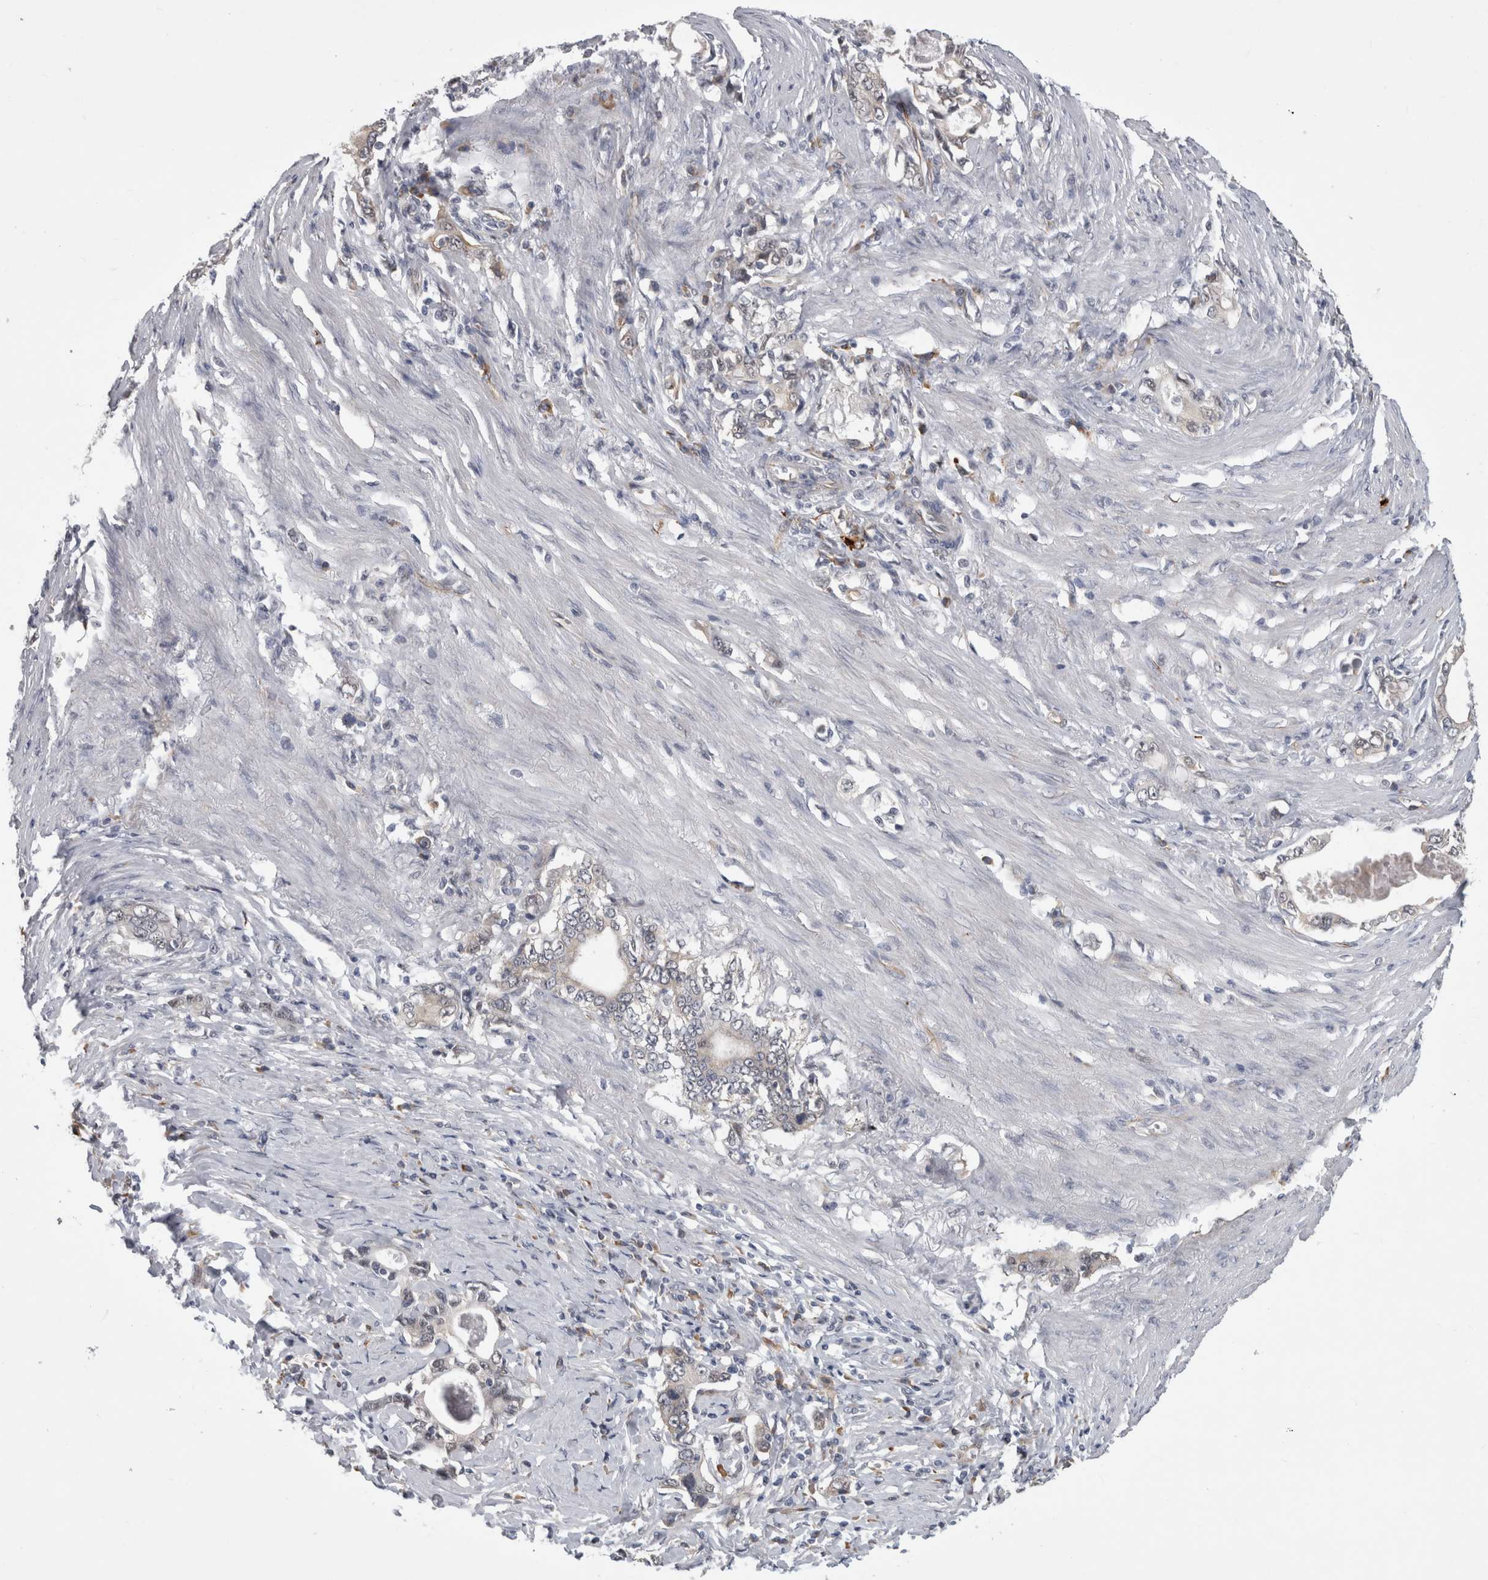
{"staining": {"intensity": "negative", "quantity": "none", "location": "none"}, "tissue": "stomach cancer", "cell_type": "Tumor cells", "image_type": "cancer", "snomed": [{"axis": "morphology", "description": "Adenocarcinoma, NOS"}, {"axis": "topography", "description": "Stomach, lower"}], "caption": "The immunohistochemistry (IHC) histopathology image has no significant staining in tumor cells of stomach cancer tissue. (DAB (3,3'-diaminobenzidine) immunohistochemistry visualized using brightfield microscopy, high magnification).", "gene": "FAM83H", "patient": {"sex": "female", "age": 72}}